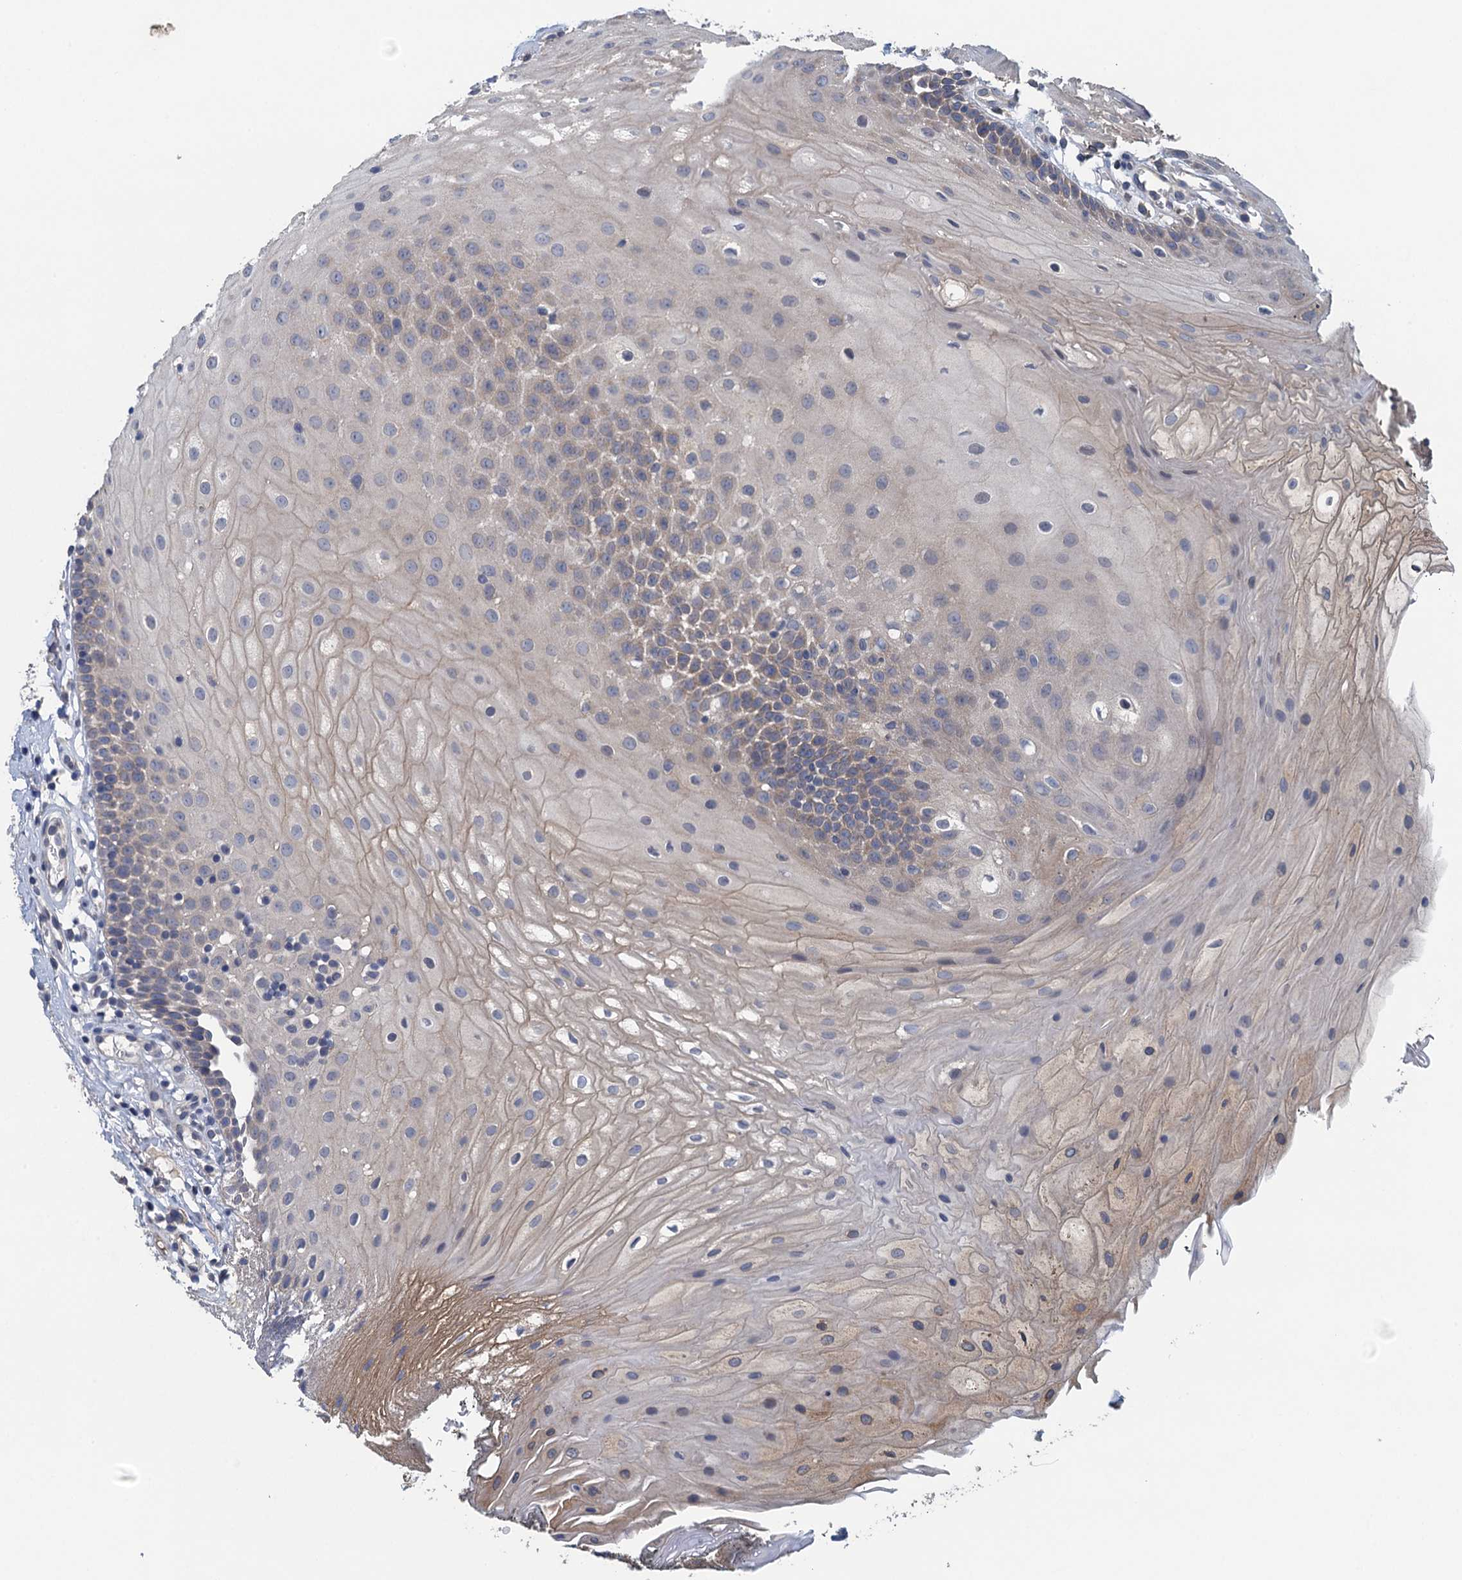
{"staining": {"intensity": "weak", "quantity": "<25%", "location": "cytoplasmic/membranous"}, "tissue": "oral mucosa", "cell_type": "Squamous epithelial cells", "image_type": "normal", "snomed": [{"axis": "morphology", "description": "Normal tissue, NOS"}, {"axis": "topography", "description": "Oral tissue"}], "caption": "This is an immunohistochemistry (IHC) photomicrograph of unremarkable human oral mucosa. There is no positivity in squamous epithelial cells.", "gene": "CTU2", "patient": {"sex": "female", "age": 80}}